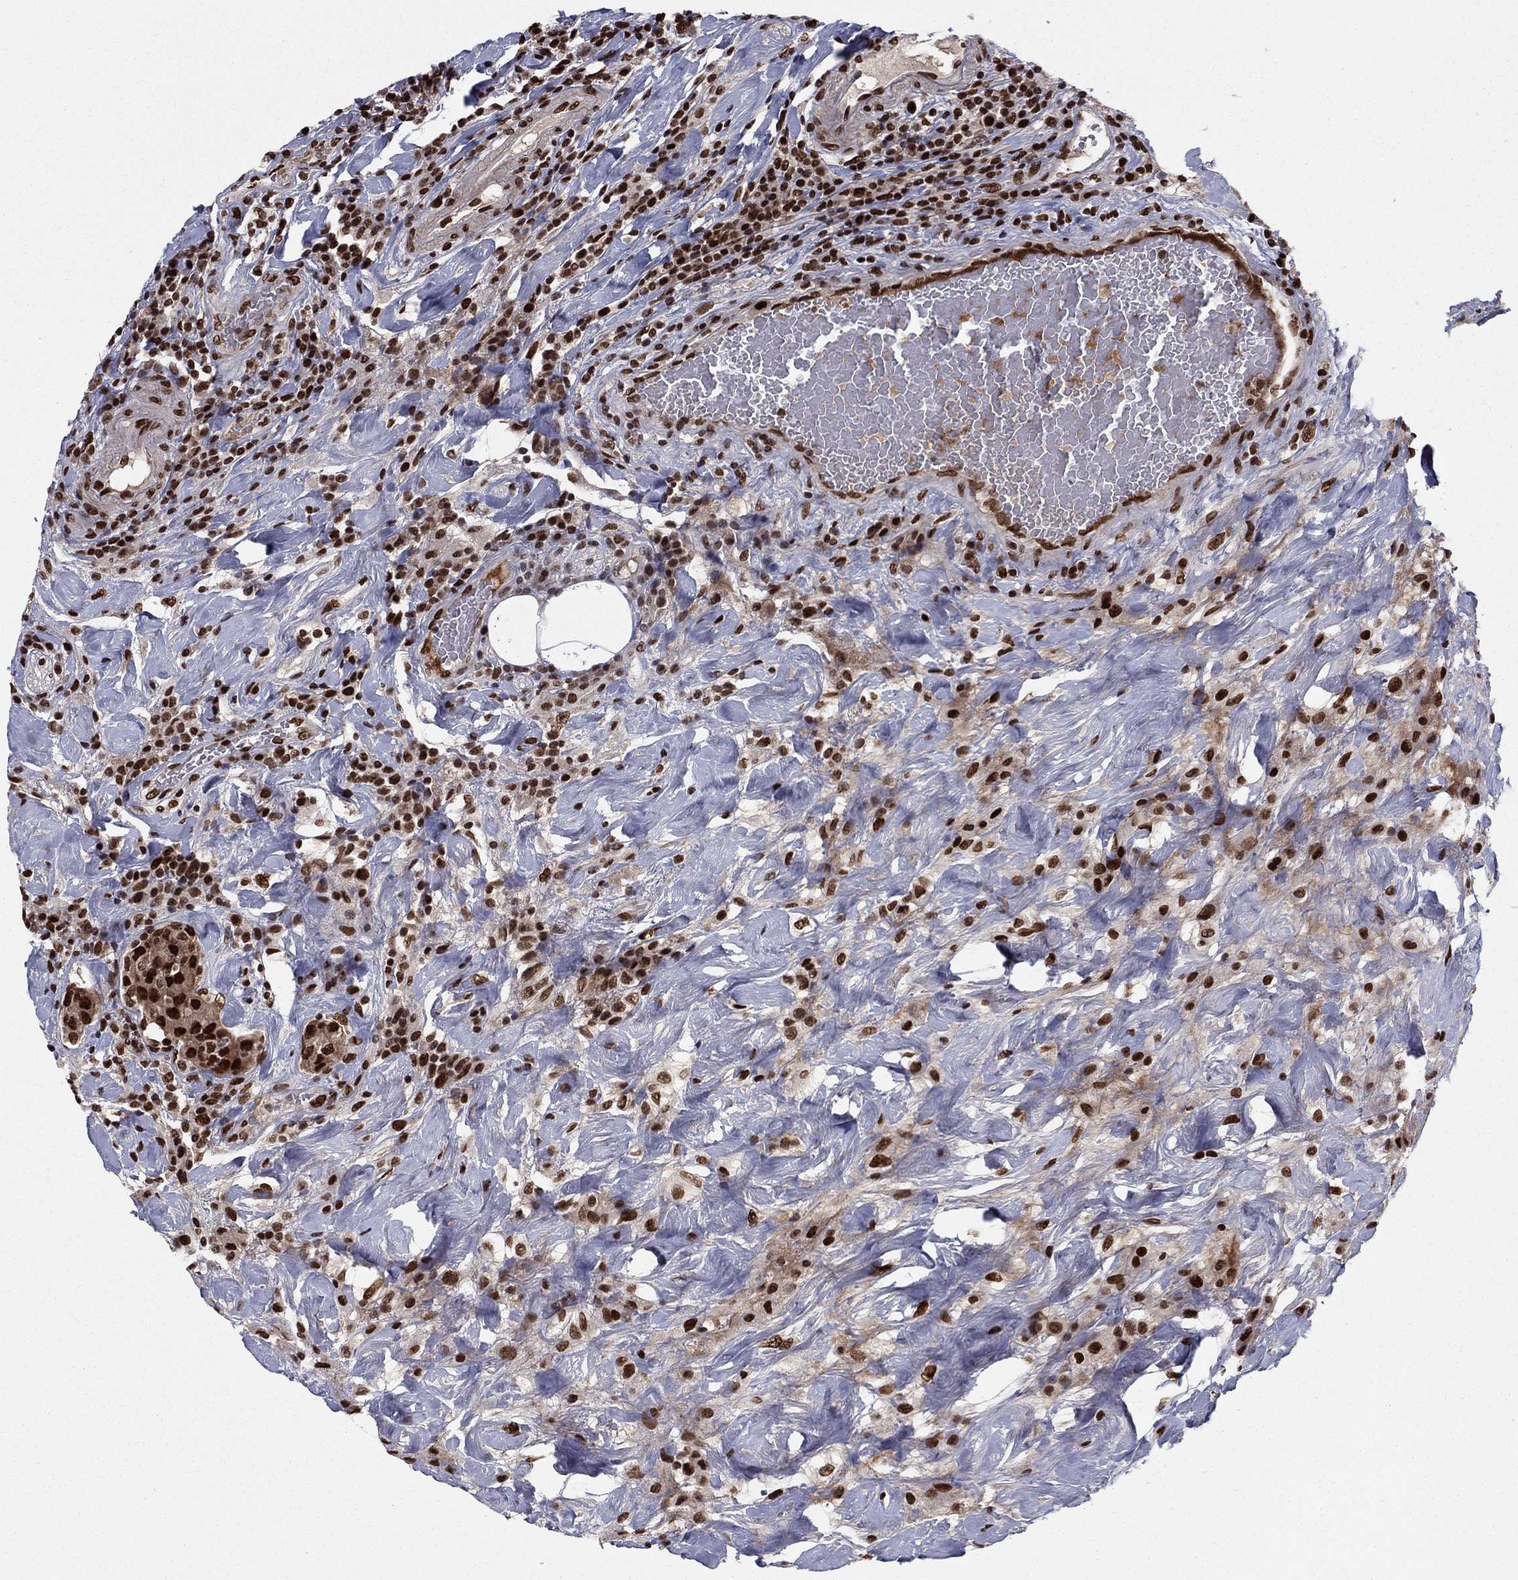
{"staining": {"intensity": "strong", "quantity": ">75%", "location": "nuclear"}, "tissue": "colorectal cancer", "cell_type": "Tumor cells", "image_type": "cancer", "snomed": [{"axis": "morphology", "description": "Adenocarcinoma, NOS"}, {"axis": "topography", "description": "Colon"}], "caption": "Strong nuclear protein positivity is seen in approximately >75% of tumor cells in colorectal cancer. (brown staining indicates protein expression, while blue staining denotes nuclei).", "gene": "USP54", "patient": {"sex": "female", "age": 69}}